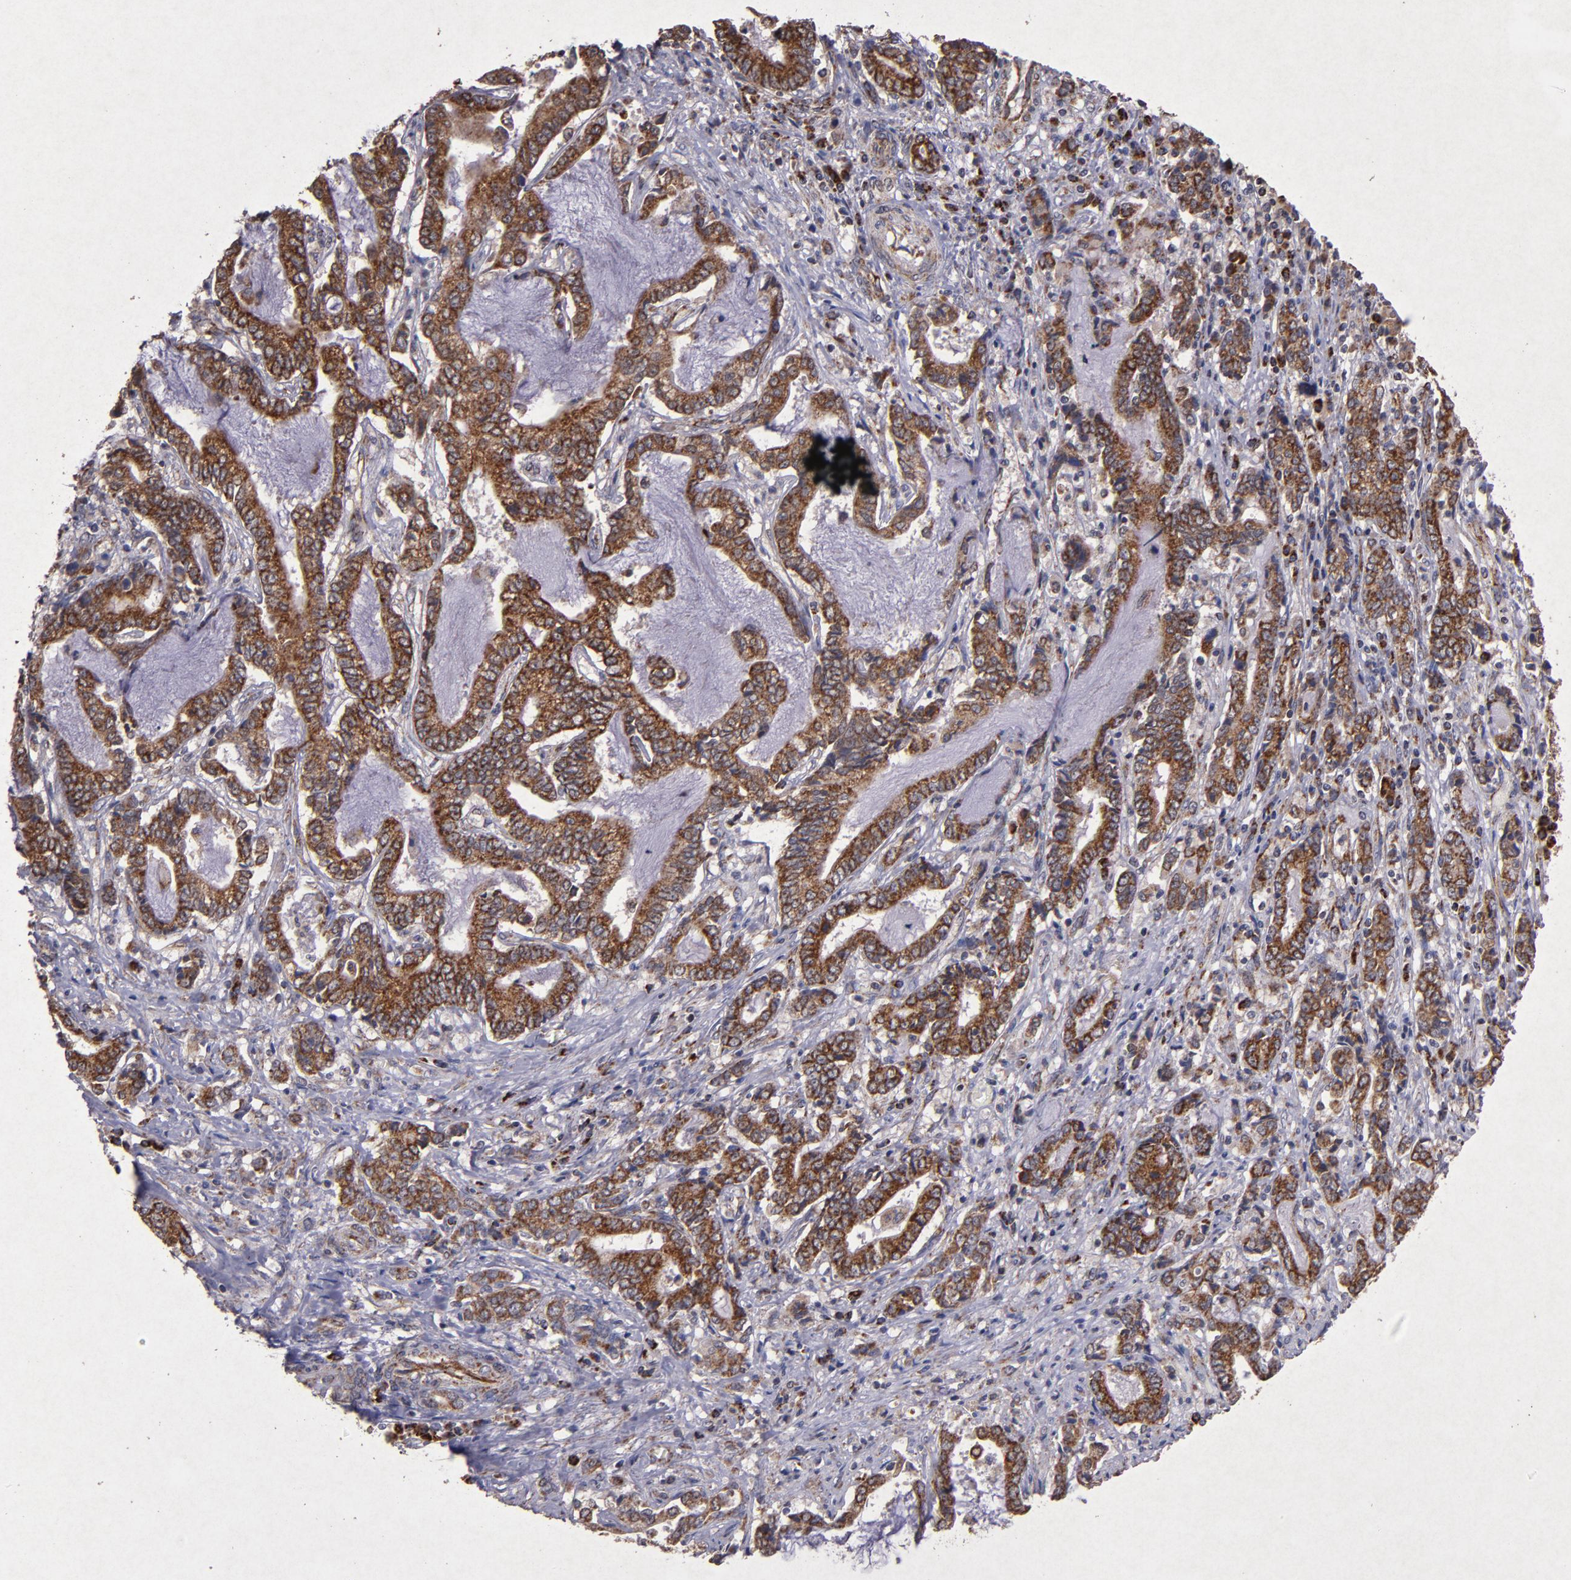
{"staining": {"intensity": "strong", "quantity": ">75%", "location": "cytoplasmic/membranous"}, "tissue": "liver cancer", "cell_type": "Tumor cells", "image_type": "cancer", "snomed": [{"axis": "morphology", "description": "Cholangiocarcinoma"}, {"axis": "topography", "description": "Liver"}], "caption": "Liver cancer (cholangiocarcinoma) stained with a brown dye demonstrates strong cytoplasmic/membranous positive positivity in about >75% of tumor cells.", "gene": "TIMM9", "patient": {"sex": "male", "age": 57}}